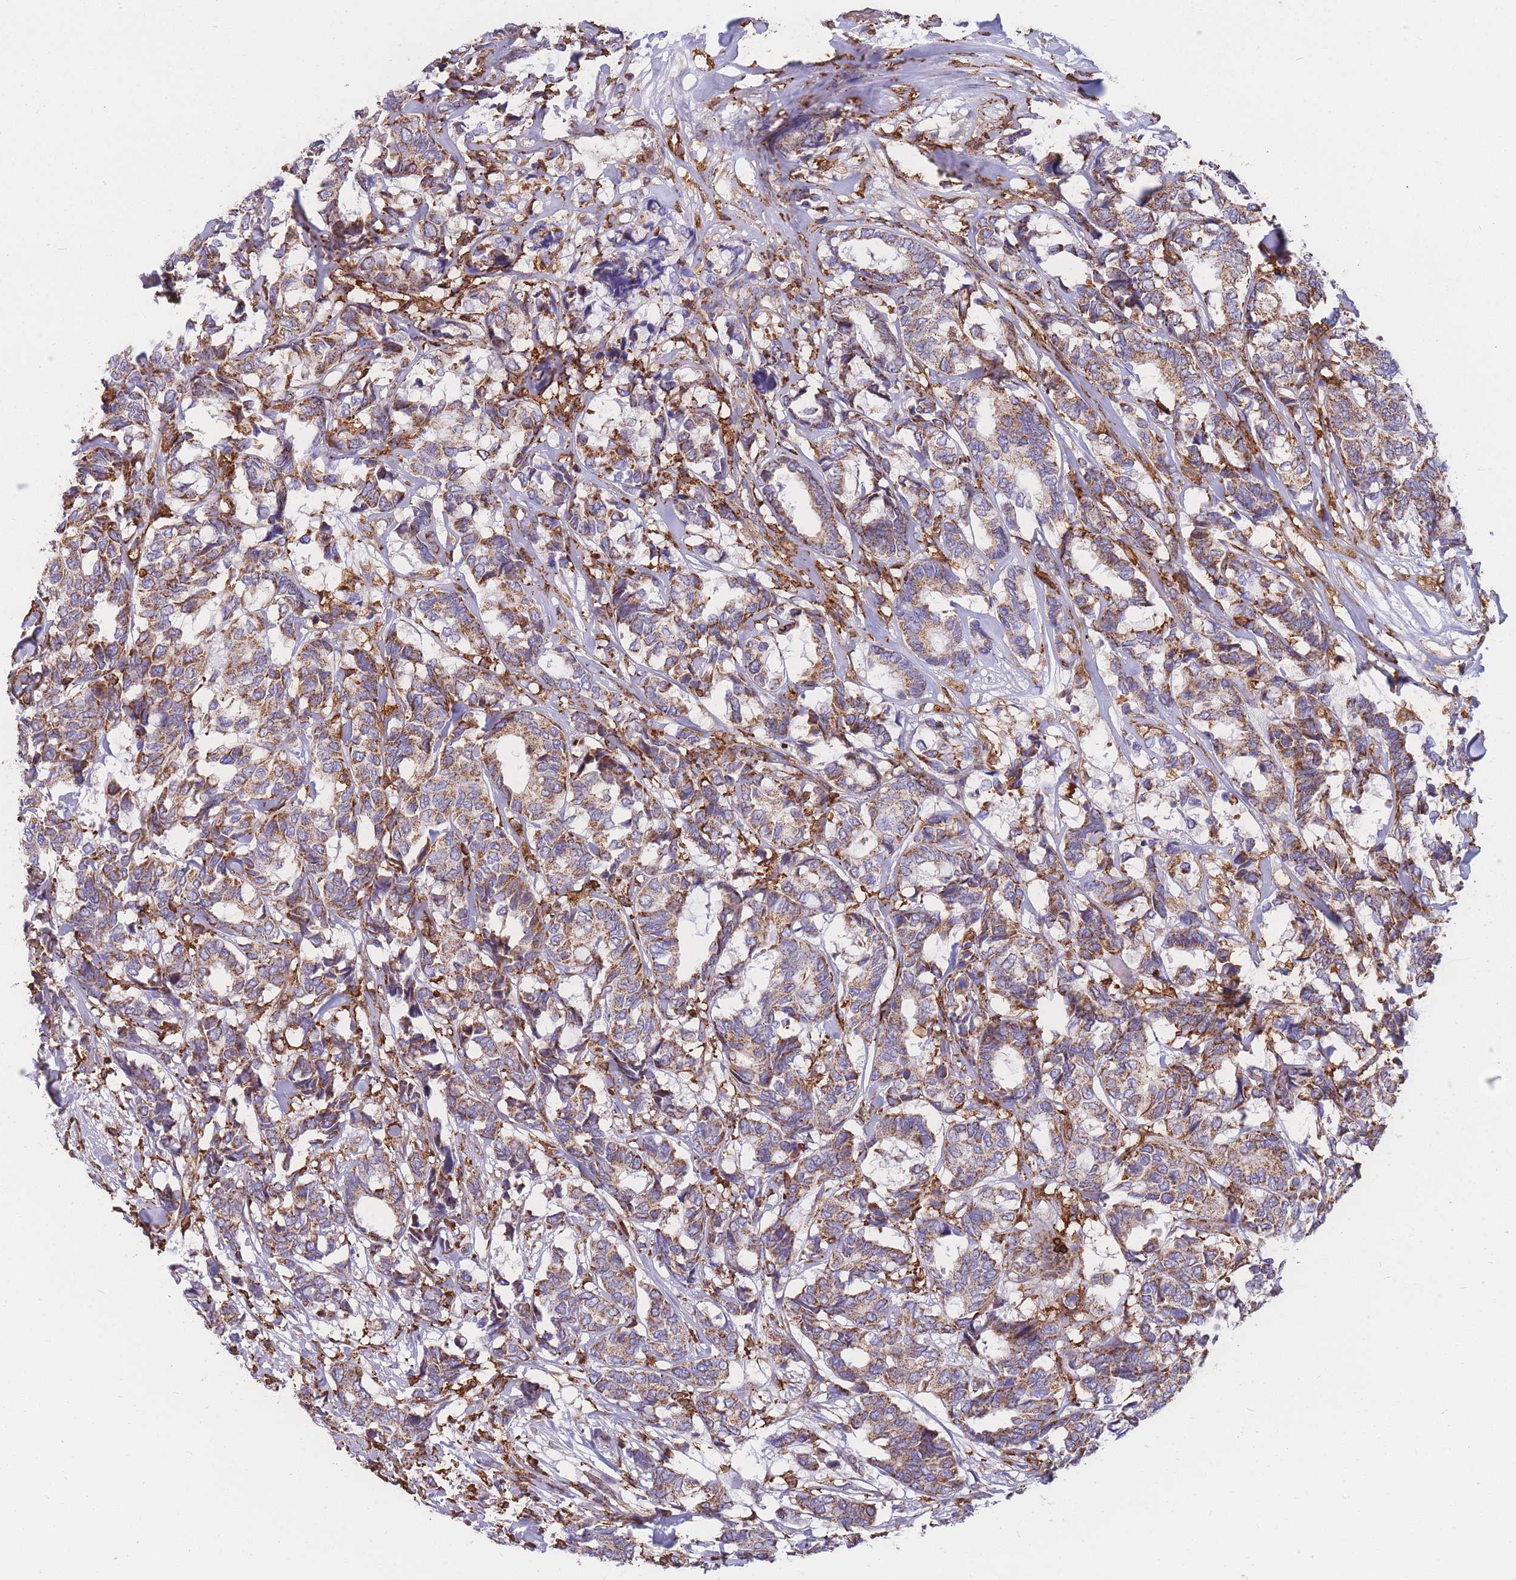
{"staining": {"intensity": "moderate", "quantity": ">75%", "location": "cytoplasmic/membranous"}, "tissue": "breast cancer", "cell_type": "Tumor cells", "image_type": "cancer", "snomed": [{"axis": "morphology", "description": "Duct carcinoma"}, {"axis": "topography", "description": "Breast"}], "caption": "The histopathology image exhibits immunohistochemical staining of breast cancer (intraductal carcinoma). There is moderate cytoplasmic/membranous positivity is identified in about >75% of tumor cells.", "gene": "MRPL54", "patient": {"sex": "female", "age": 87}}